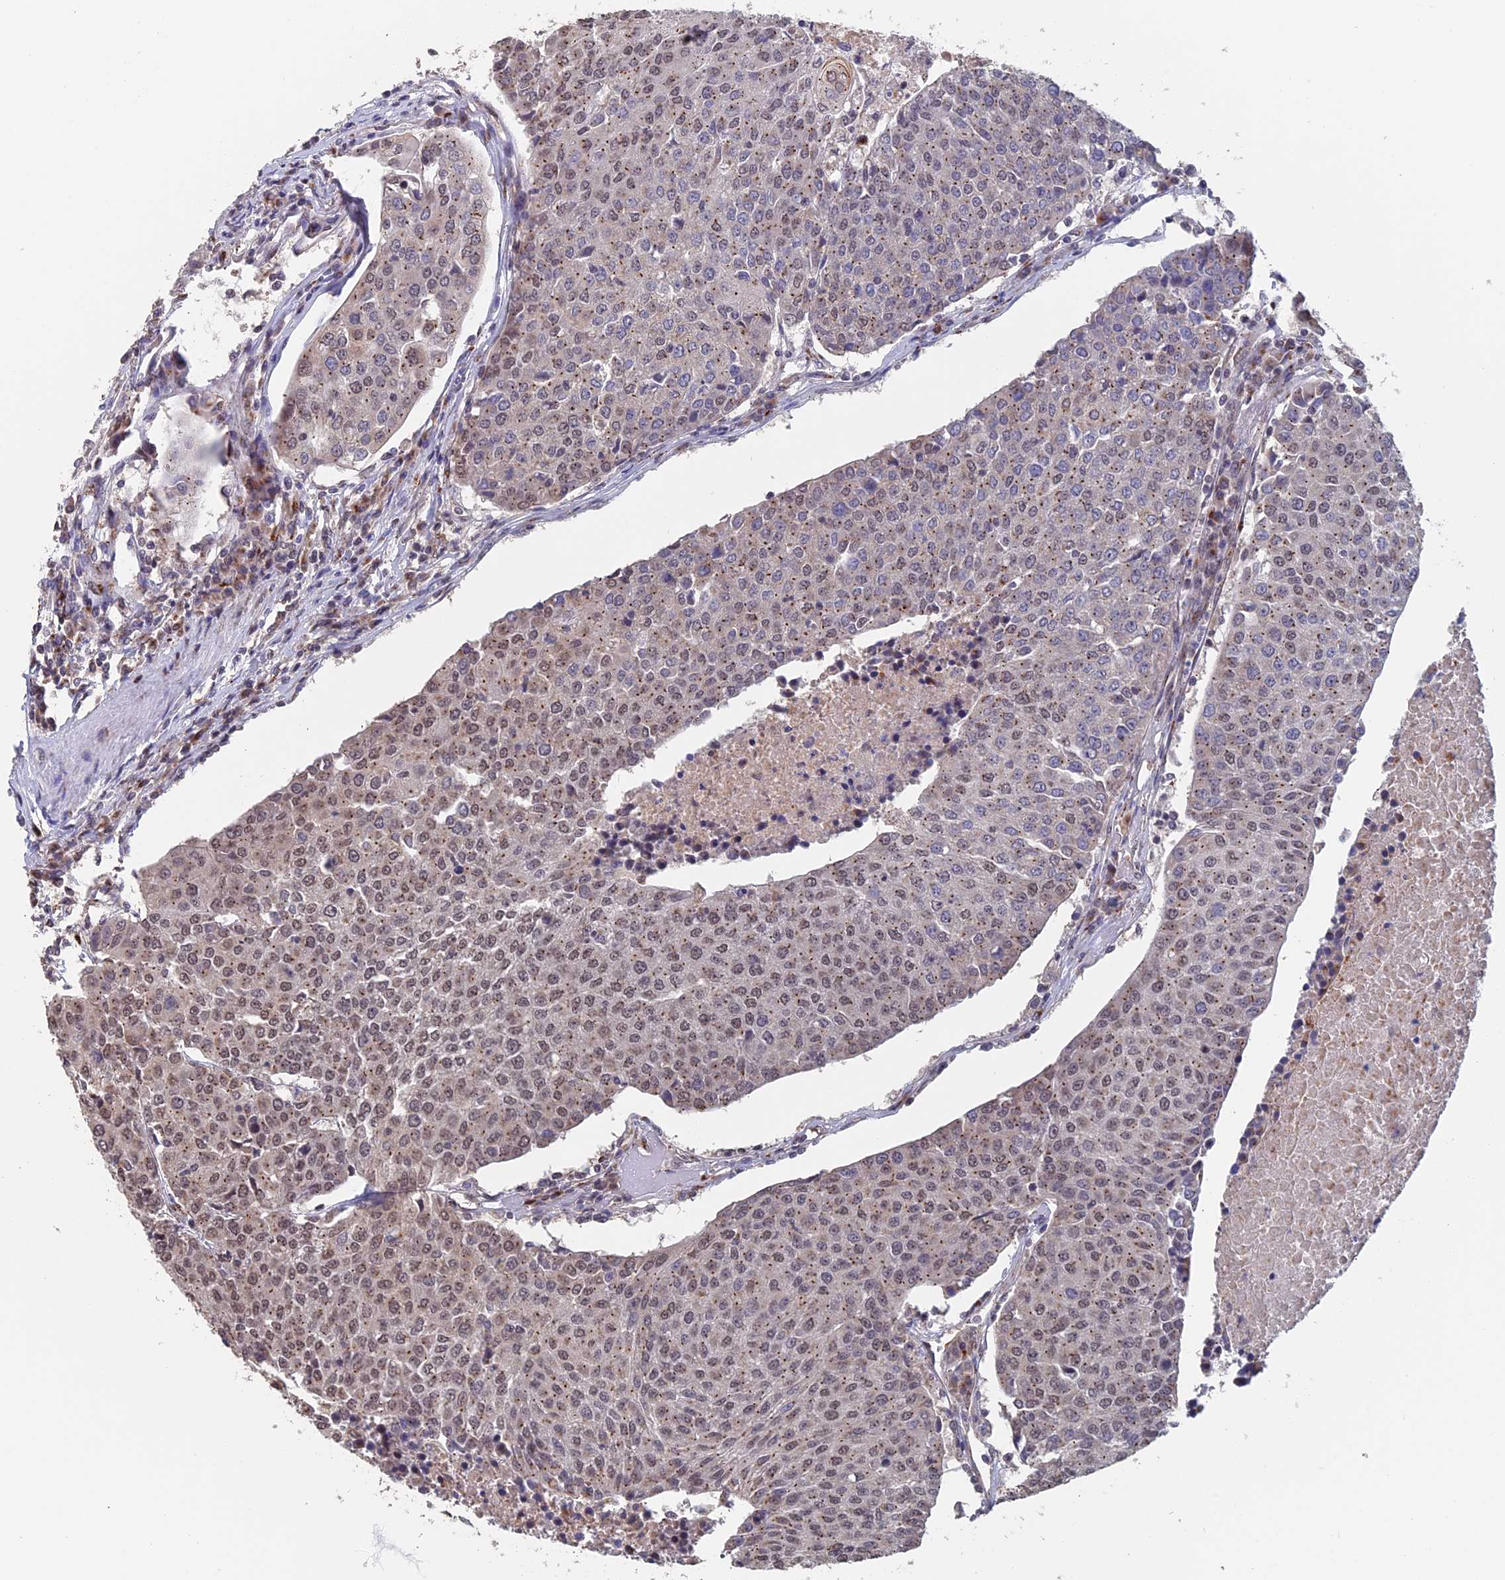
{"staining": {"intensity": "weak", "quantity": ">75%", "location": "cytoplasmic/membranous,nuclear"}, "tissue": "urothelial cancer", "cell_type": "Tumor cells", "image_type": "cancer", "snomed": [{"axis": "morphology", "description": "Urothelial carcinoma, High grade"}, {"axis": "topography", "description": "Urinary bladder"}], "caption": "The image reveals a brown stain indicating the presence of a protein in the cytoplasmic/membranous and nuclear of tumor cells in high-grade urothelial carcinoma. Nuclei are stained in blue.", "gene": "PIGQ", "patient": {"sex": "female", "age": 85}}